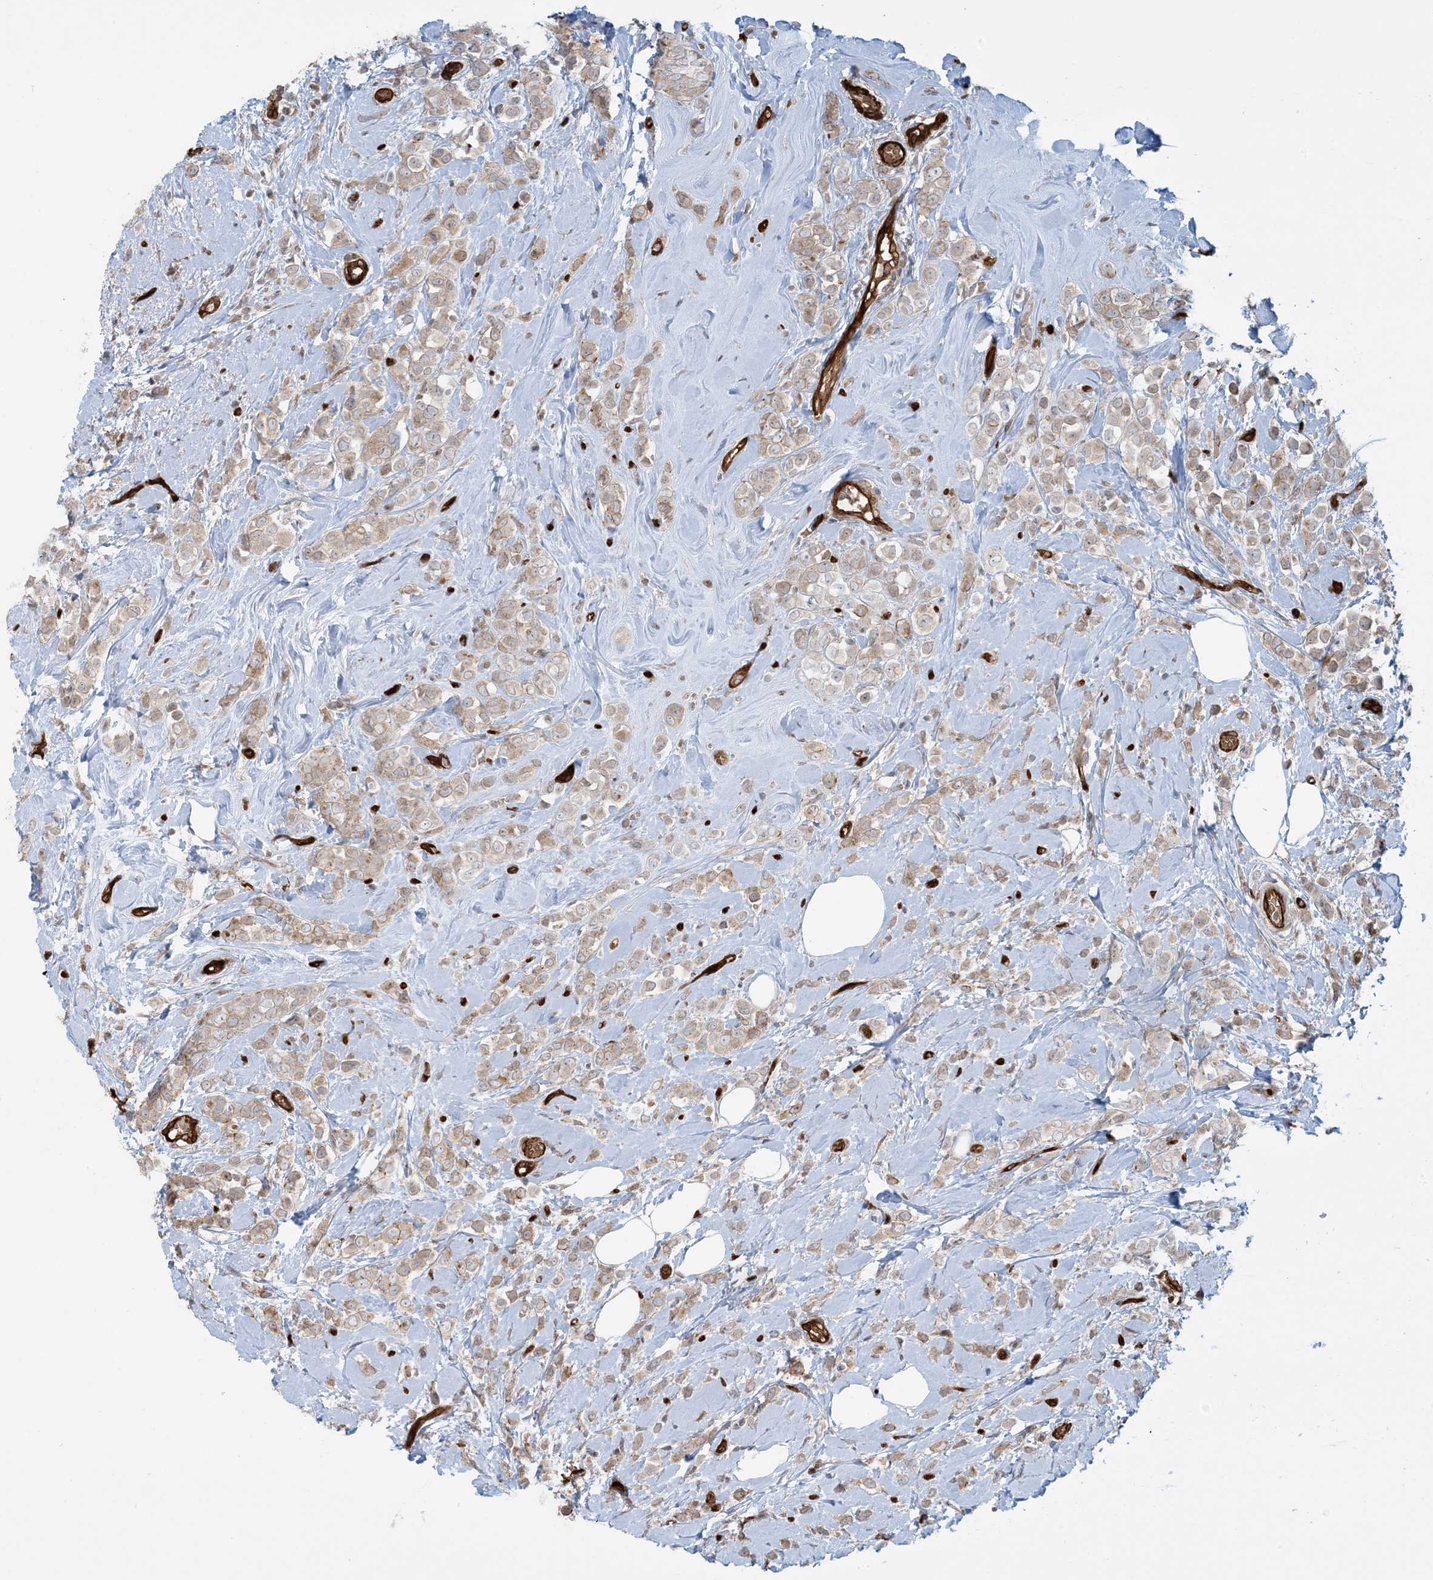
{"staining": {"intensity": "weak", "quantity": "25%-75%", "location": "cytoplasmic/membranous"}, "tissue": "breast cancer", "cell_type": "Tumor cells", "image_type": "cancer", "snomed": [{"axis": "morphology", "description": "Lobular carcinoma"}, {"axis": "topography", "description": "Breast"}], "caption": "This is an image of immunohistochemistry staining of breast lobular carcinoma, which shows weak positivity in the cytoplasmic/membranous of tumor cells.", "gene": "PPM1F", "patient": {"sex": "female", "age": 47}}